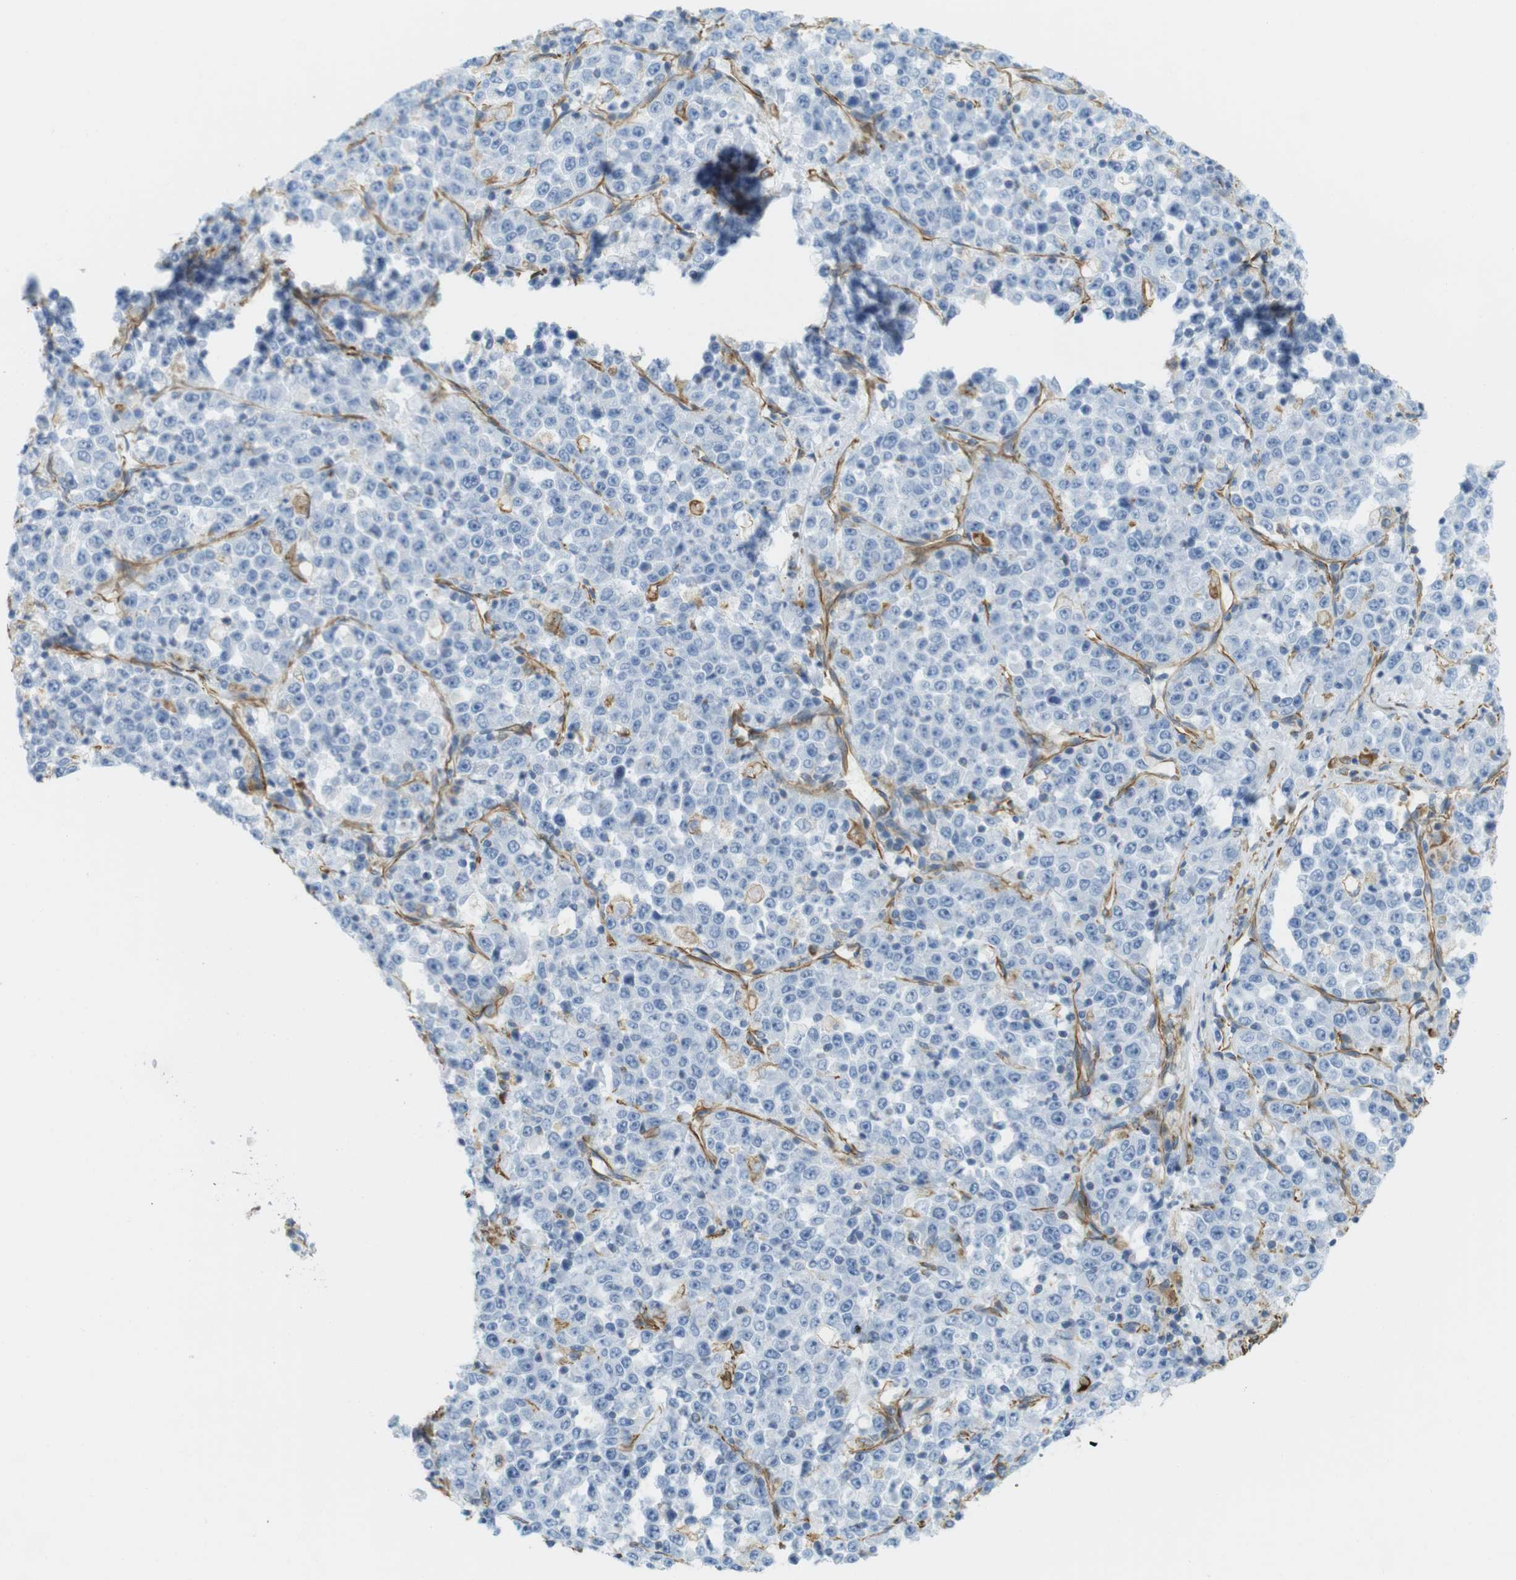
{"staining": {"intensity": "negative", "quantity": "none", "location": "none"}, "tissue": "stomach cancer", "cell_type": "Tumor cells", "image_type": "cancer", "snomed": [{"axis": "morphology", "description": "Normal tissue, NOS"}, {"axis": "morphology", "description": "Adenocarcinoma, NOS"}, {"axis": "topography", "description": "Stomach, upper"}, {"axis": "topography", "description": "Stomach"}], "caption": "Tumor cells are negative for protein expression in human stomach adenocarcinoma.", "gene": "MS4A10", "patient": {"sex": "male", "age": 59}}